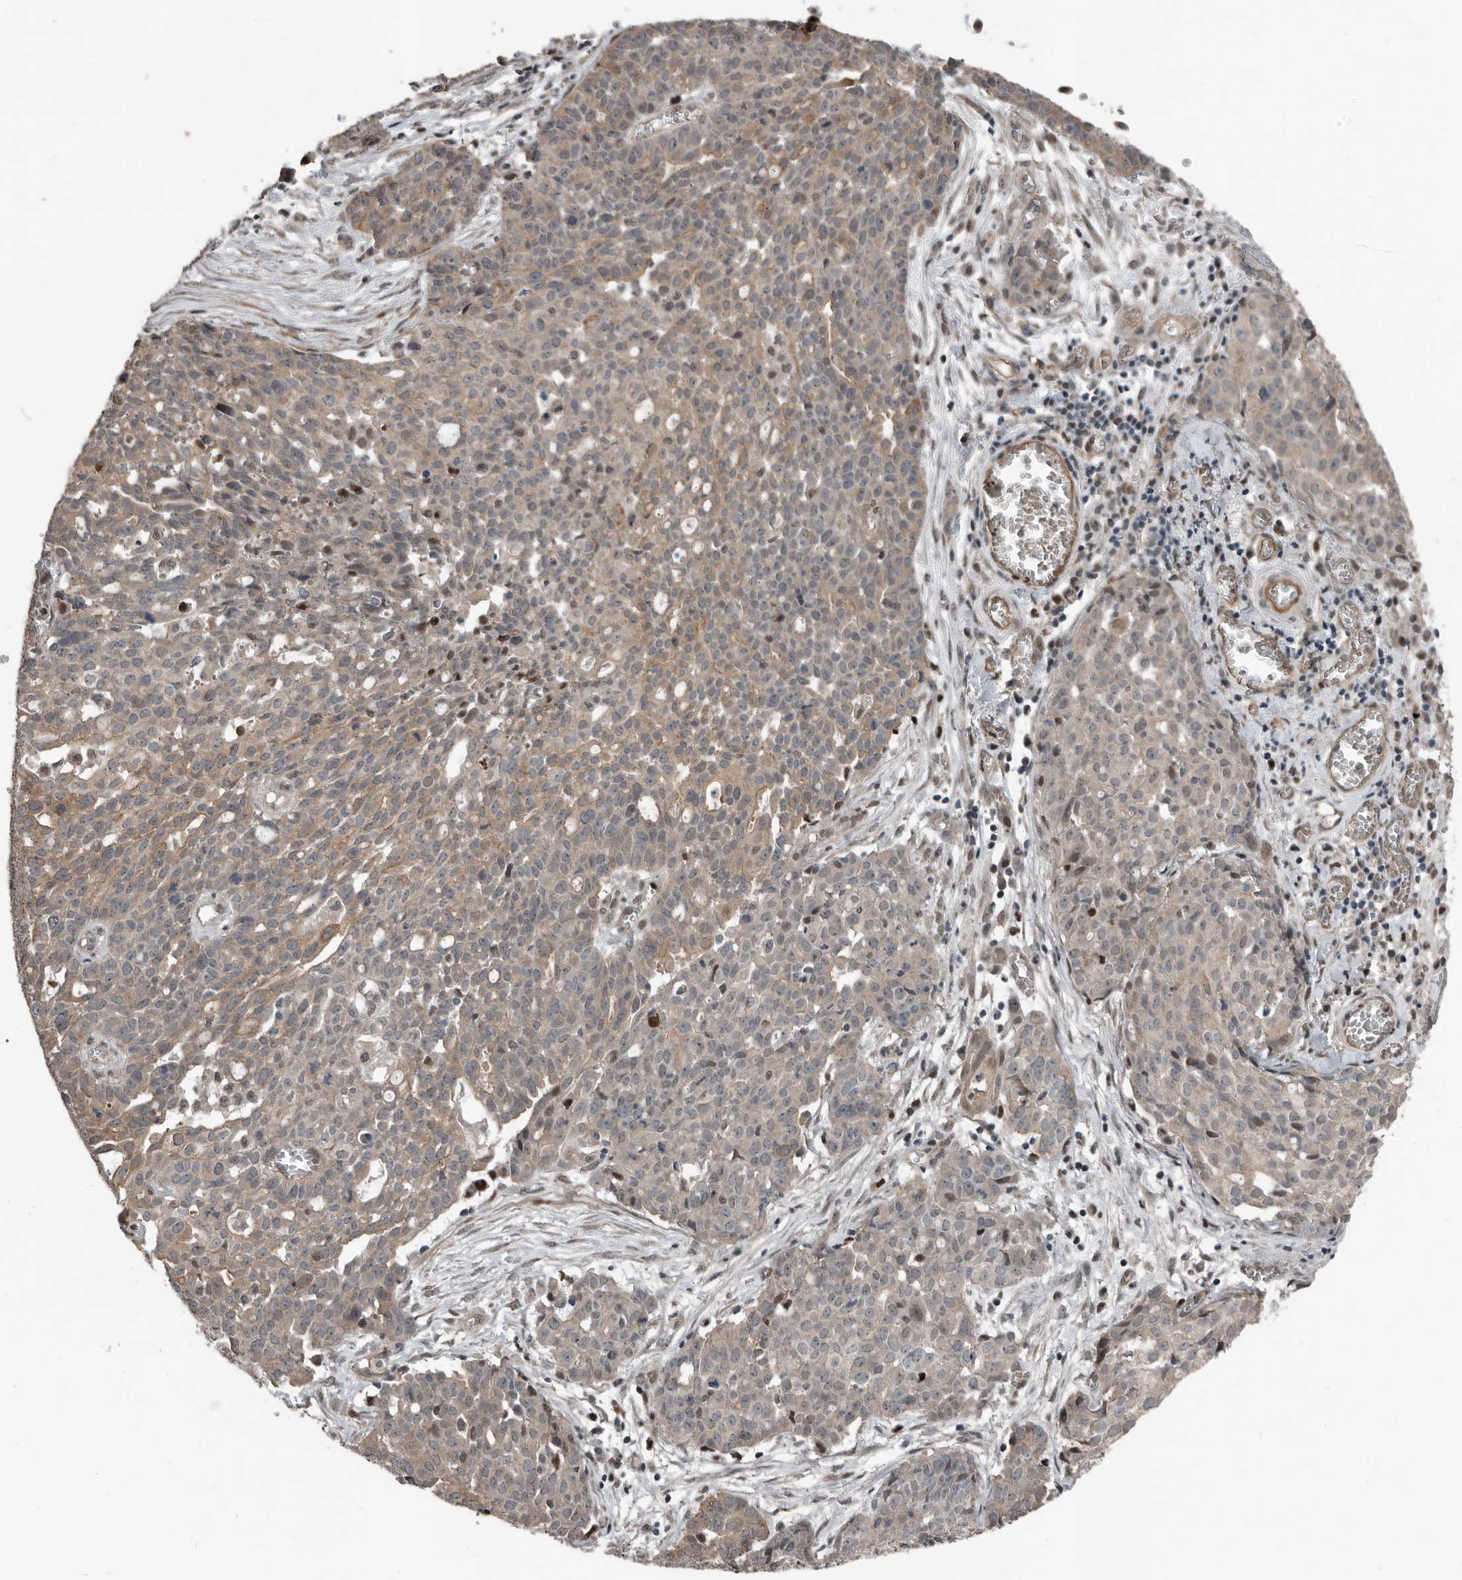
{"staining": {"intensity": "weak", "quantity": "25%-75%", "location": "cytoplasmic/membranous"}, "tissue": "ovarian cancer", "cell_type": "Tumor cells", "image_type": "cancer", "snomed": [{"axis": "morphology", "description": "Cystadenocarcinoma, serous, NOS"}, {"axis": "topography", "description": "Soft tissue"}, {"axis": "topography", "description": "Ovary"}], "caption": "Immunohistochemical staining of human ovarian cancer (serous cystadenocarcinoma) shows weak cytoplasmic/membranous protein positivity in about 25%-75% of tumor cells.", "gene": "YOD1", "patient": {"sex": "female", "age": 57}}